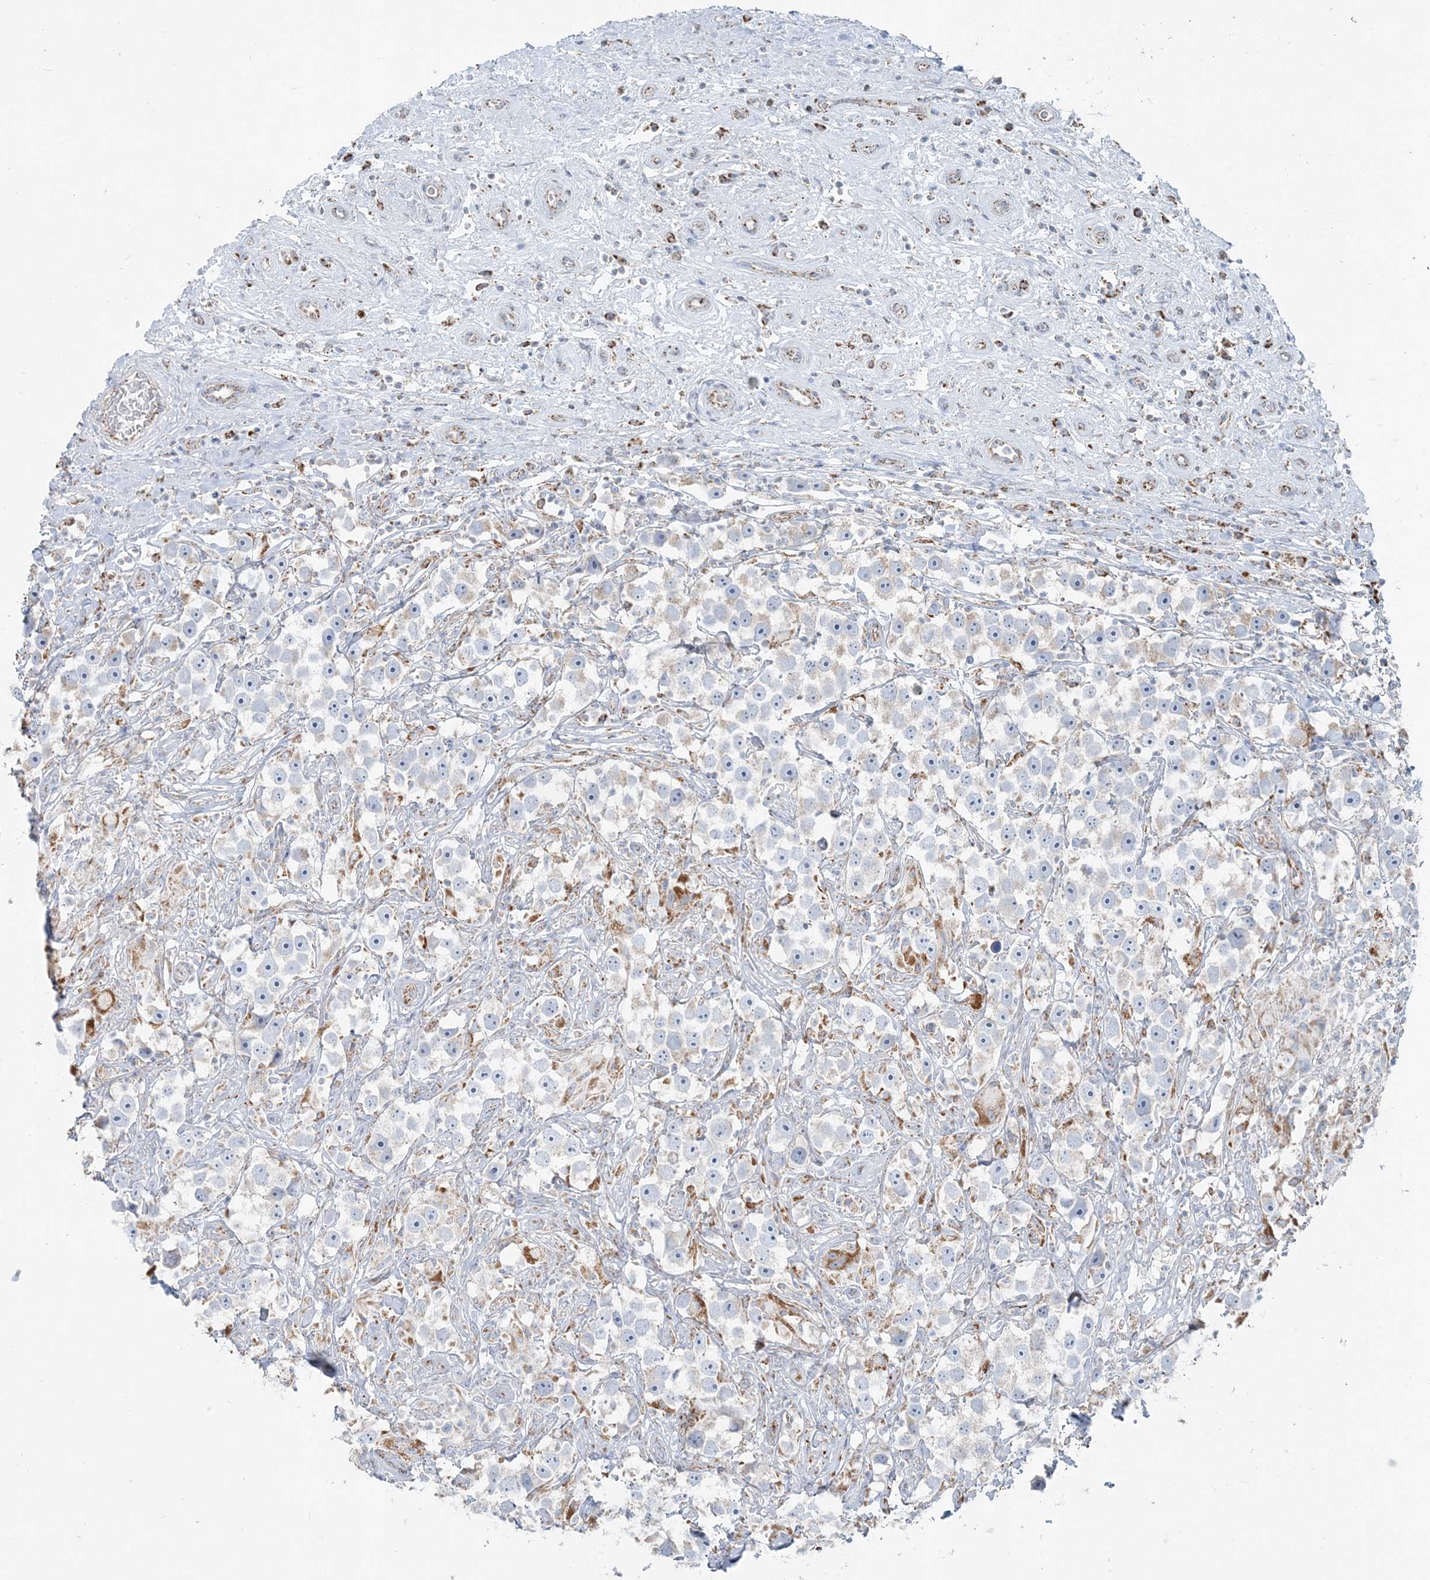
{"staining": {"intensity": "negative", "quantity": "none", "location": "none"}, "tissue": "testis cancer", "cell_type": "Tumor cells", "image_type": "cancer", "snomed": [{"axis": "morphology", "description": "Seminoma, NOS"}, {"axis": "topography", "description": "Testis"}], "caption": "Photomicrograph shows no protein expression in tumor cells of testis seminoma tissue. (IHC, brightfield microscopy, high magnification).", "gene": "PCCB", "patient": {"sex": "male", "age": 49}}